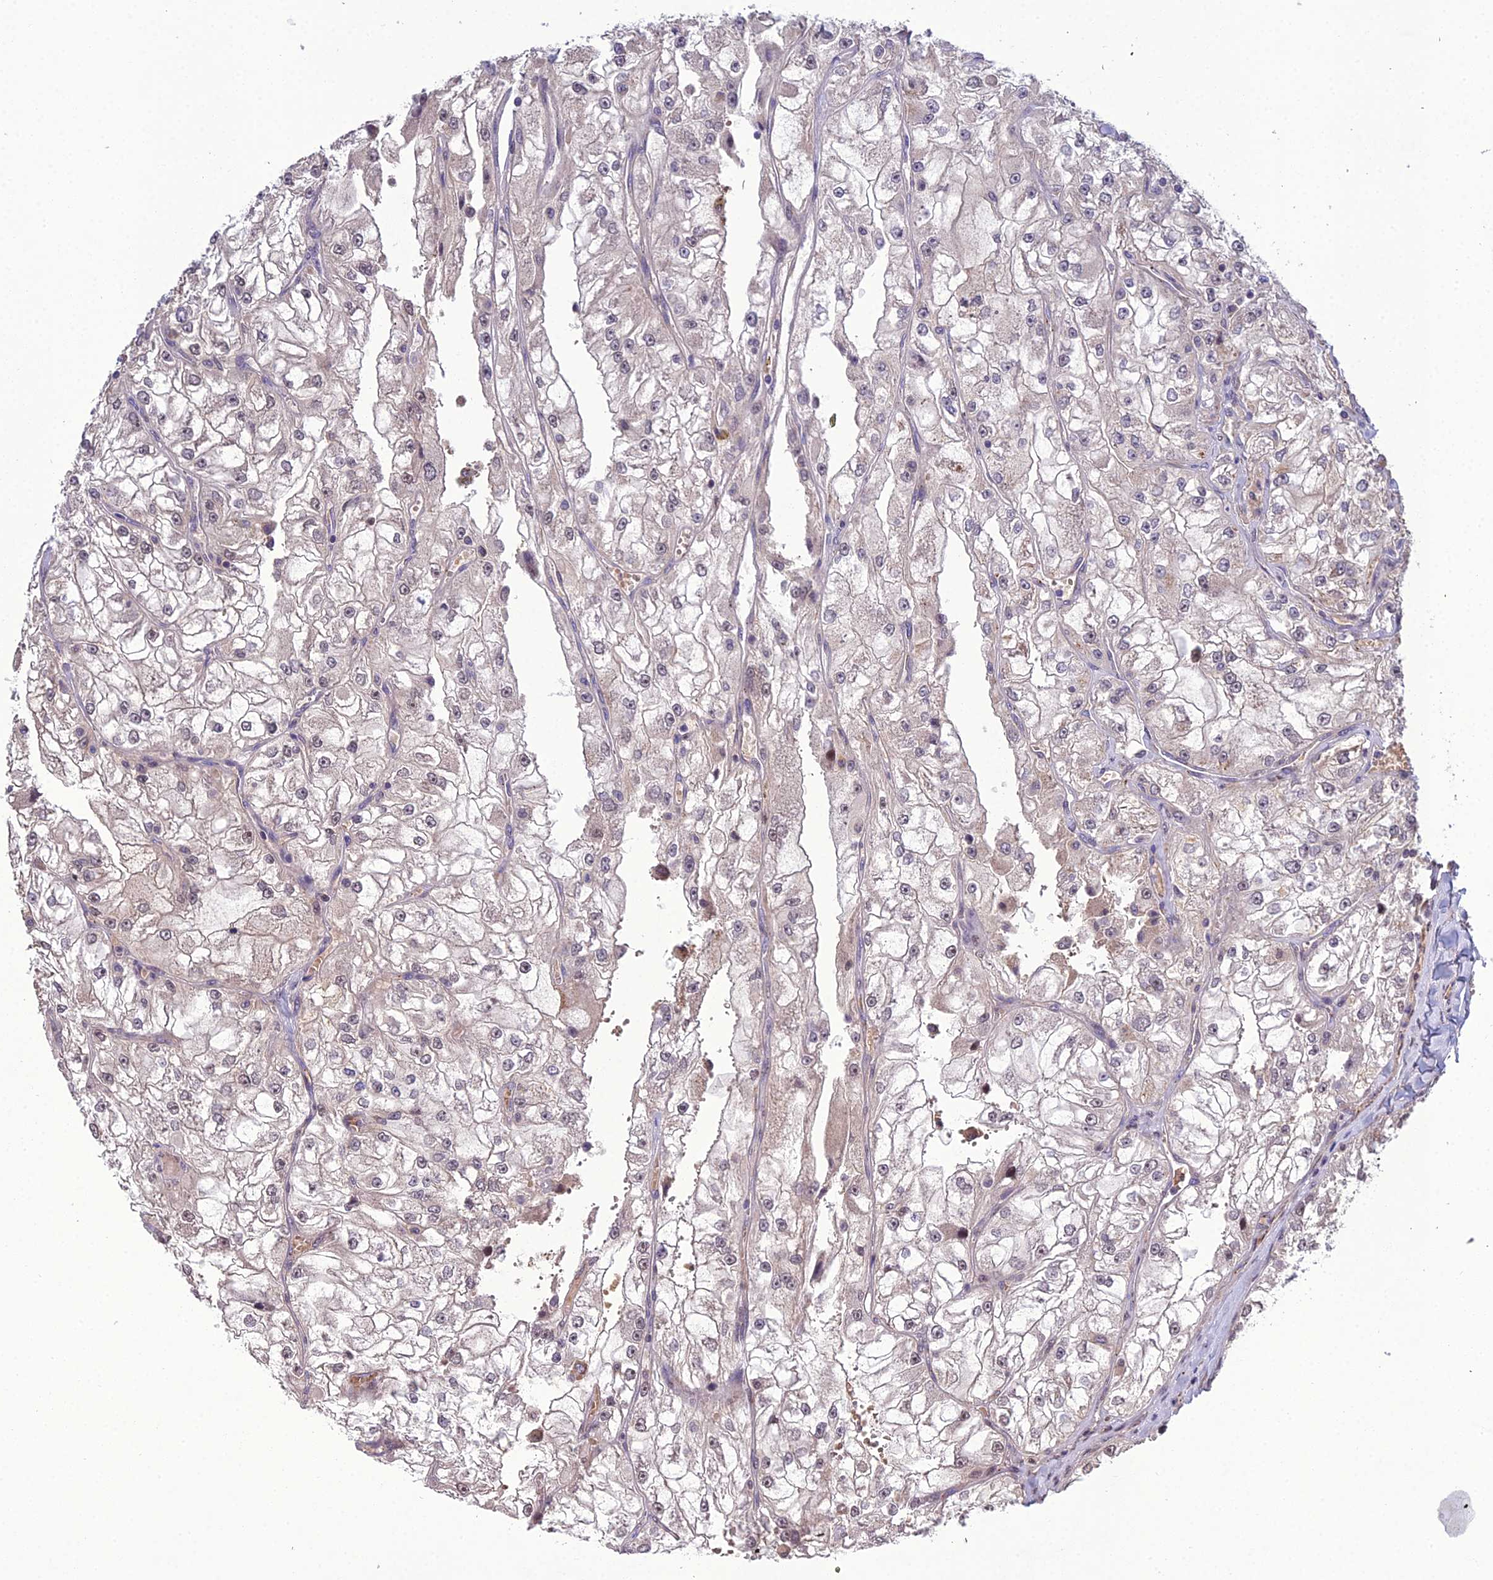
{"staining": {"intensity": "negative", "quantity": "none", "location": "none"}, "tissue": "renal cancer", "cell_type": "Tumor cells", "image_type": "cancer", "snomed": [{"axis": "morphology", "description": "Adenocarcinoma, NOS"}, {"axis": "topography", "description": "Kidney"}], "caption": "Adenocarcinoma (renal) stained for a protein using immunohistochemistry demonstrates no positivity tumor cells.", "gene": "ARL2", "patient": {"sex": "female", "age": 72}}